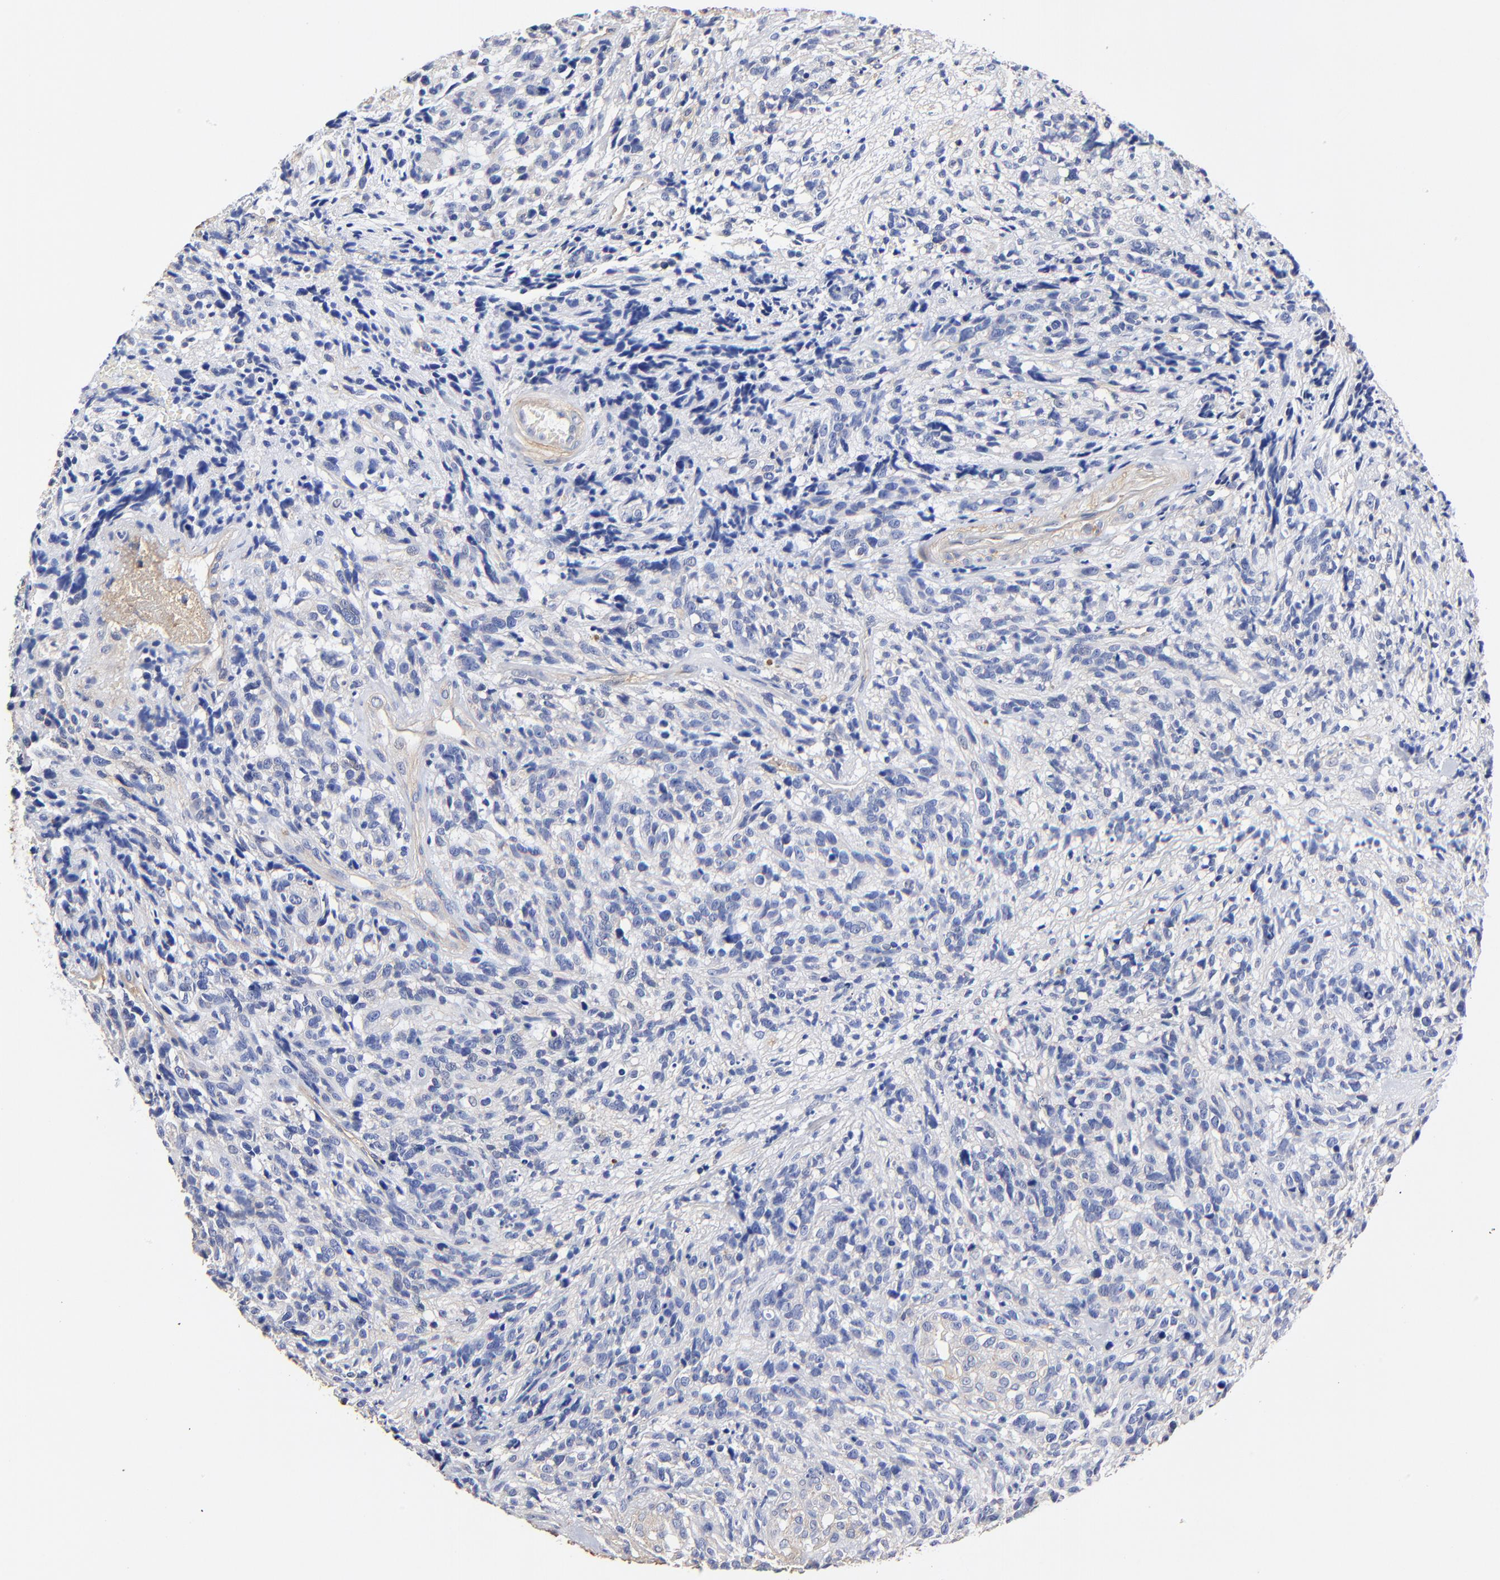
{"staining": {"intensity": "negative", "quantity": "none", "location": "none"}, "tissue": "glioma", "cell_type": "Tumor cells", "image_type": "cancer", "snomed": [{"axis": "morphology", "description": "Glioma, malignant, High grade"}, {"axis": "topography", "description": "Brain"}], "caption": "There is no significant positivity in tumor cells of malignant glioma (high-grade). (Brightfield microscopy of DAB (3,3'-diaminobenzidine) immunohistochemistry (IHC) at high magnification).", "gene": "TAGLN2", "patient": {"sex": "male", "age": 66}}